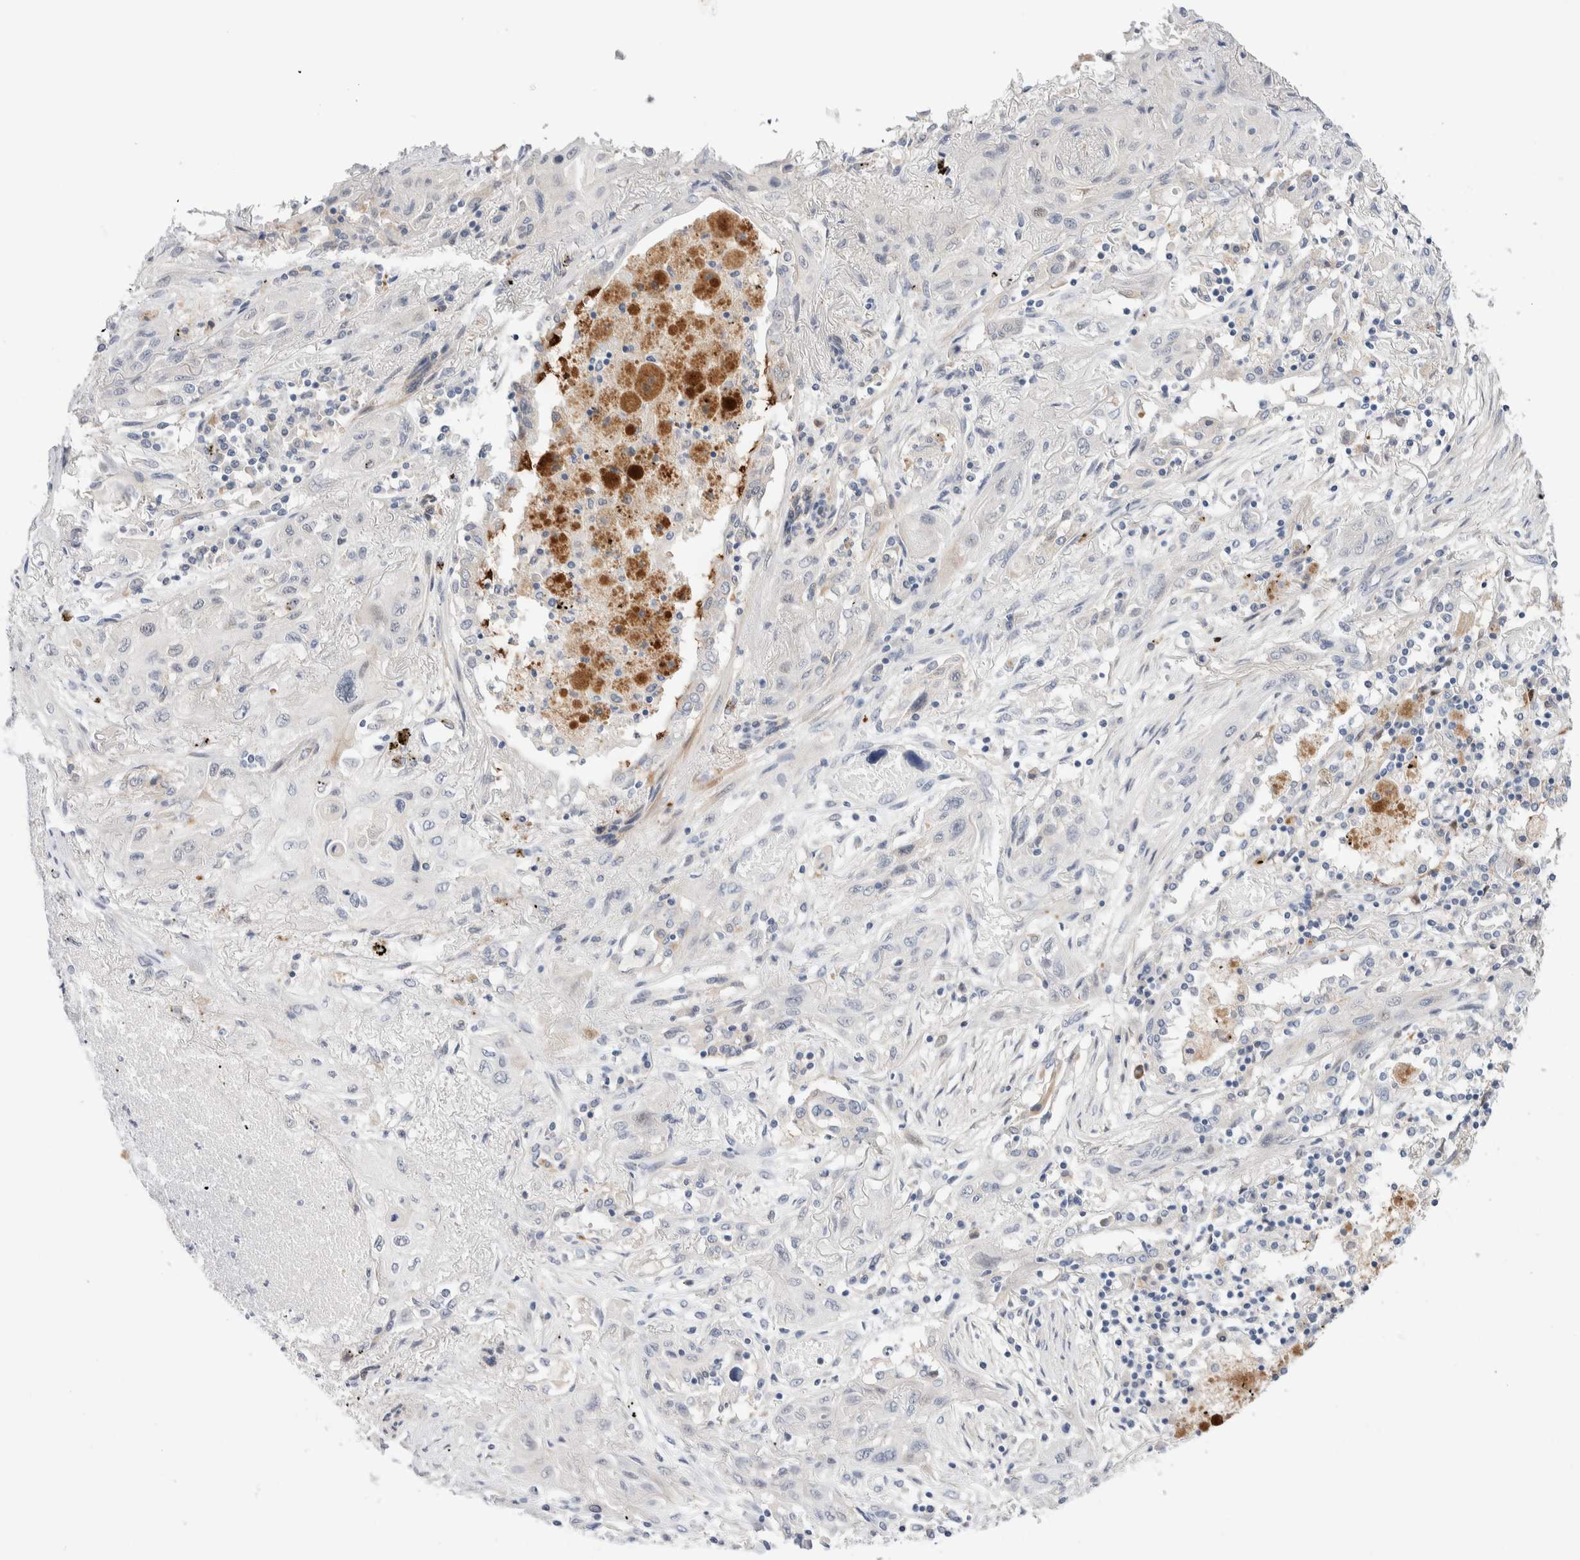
{"staining": {"intensity": "negative", "quantity": "none", "location": "none"}, "tissue": "lung cancer", "cell_type": "Tumor cells", "image_type": "cancer", "snomed": [{"axis": "morphology", "description": "Squamous cell carcinoma, NOS"}, {"axis": "topography", "description": "Lung"}], "caption": "Tumor cells show no significant protein expression in lung cancer (squamous cell carcinoma). (Brightfield microscopy of DAB (3,3'-diaminobenzidine) IHC at high magnification).", "gene": "DNAJB6", "patient": {"sex": "female", "age": 47}}